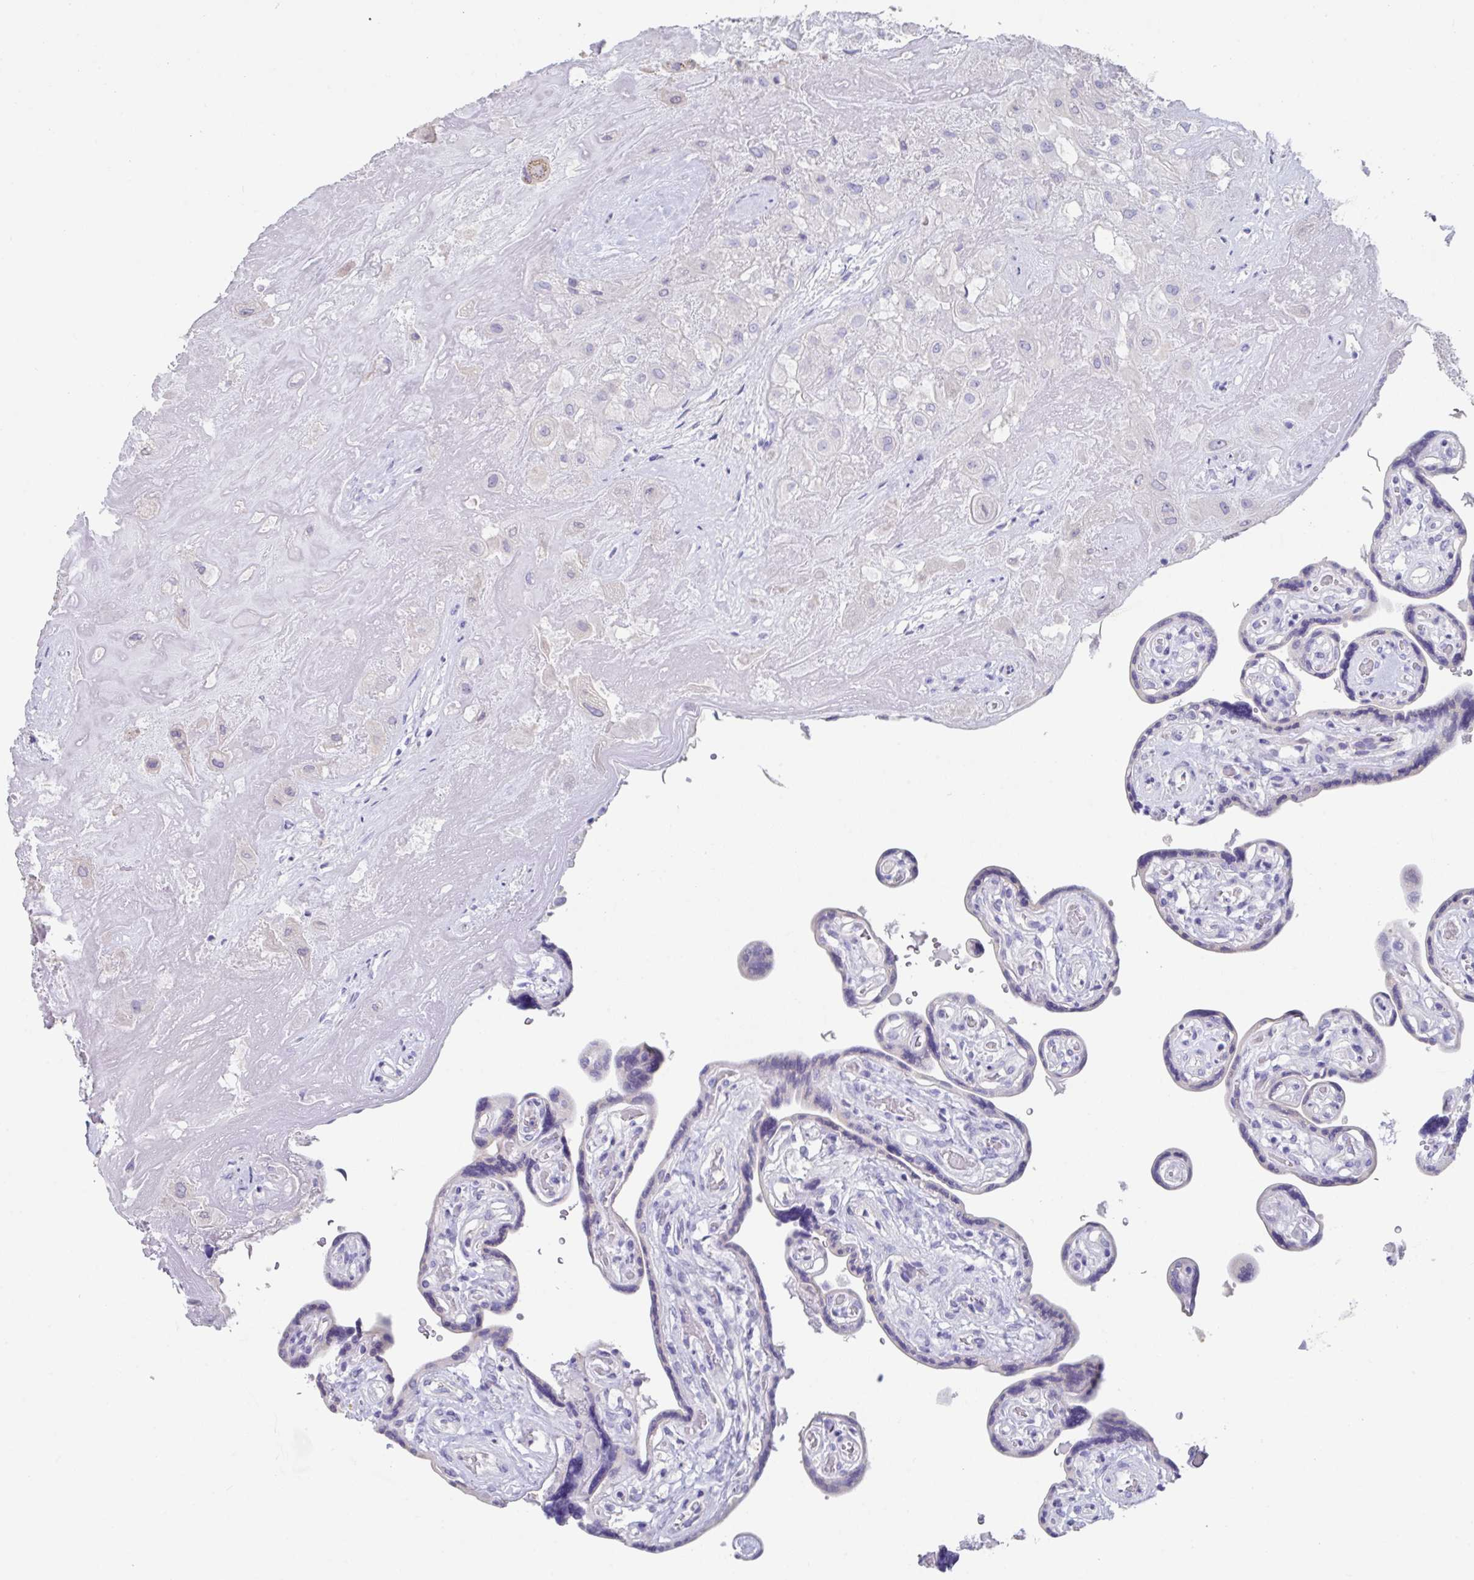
{"staining": {"intensity": "moderate", "quantity": "<25%", "location": "cytoplasmic/membranous"}, "tissue": "placenta", "cell_type": "Decidual cells", "image_type": "normal", "snomed": [{"axis": "morphology", "description": "Normal tissue, NOS"}, {"axis": "topography", "description": "Placenta"}], "caption": "Placenta stained with DAB immunohistochemistry reveals low levels of moderate cytoplasmic/membranous expression in about <25% of decidual cells.", "gene": "SLC44A4", "patient": {"sex": "female", "age": 32}}